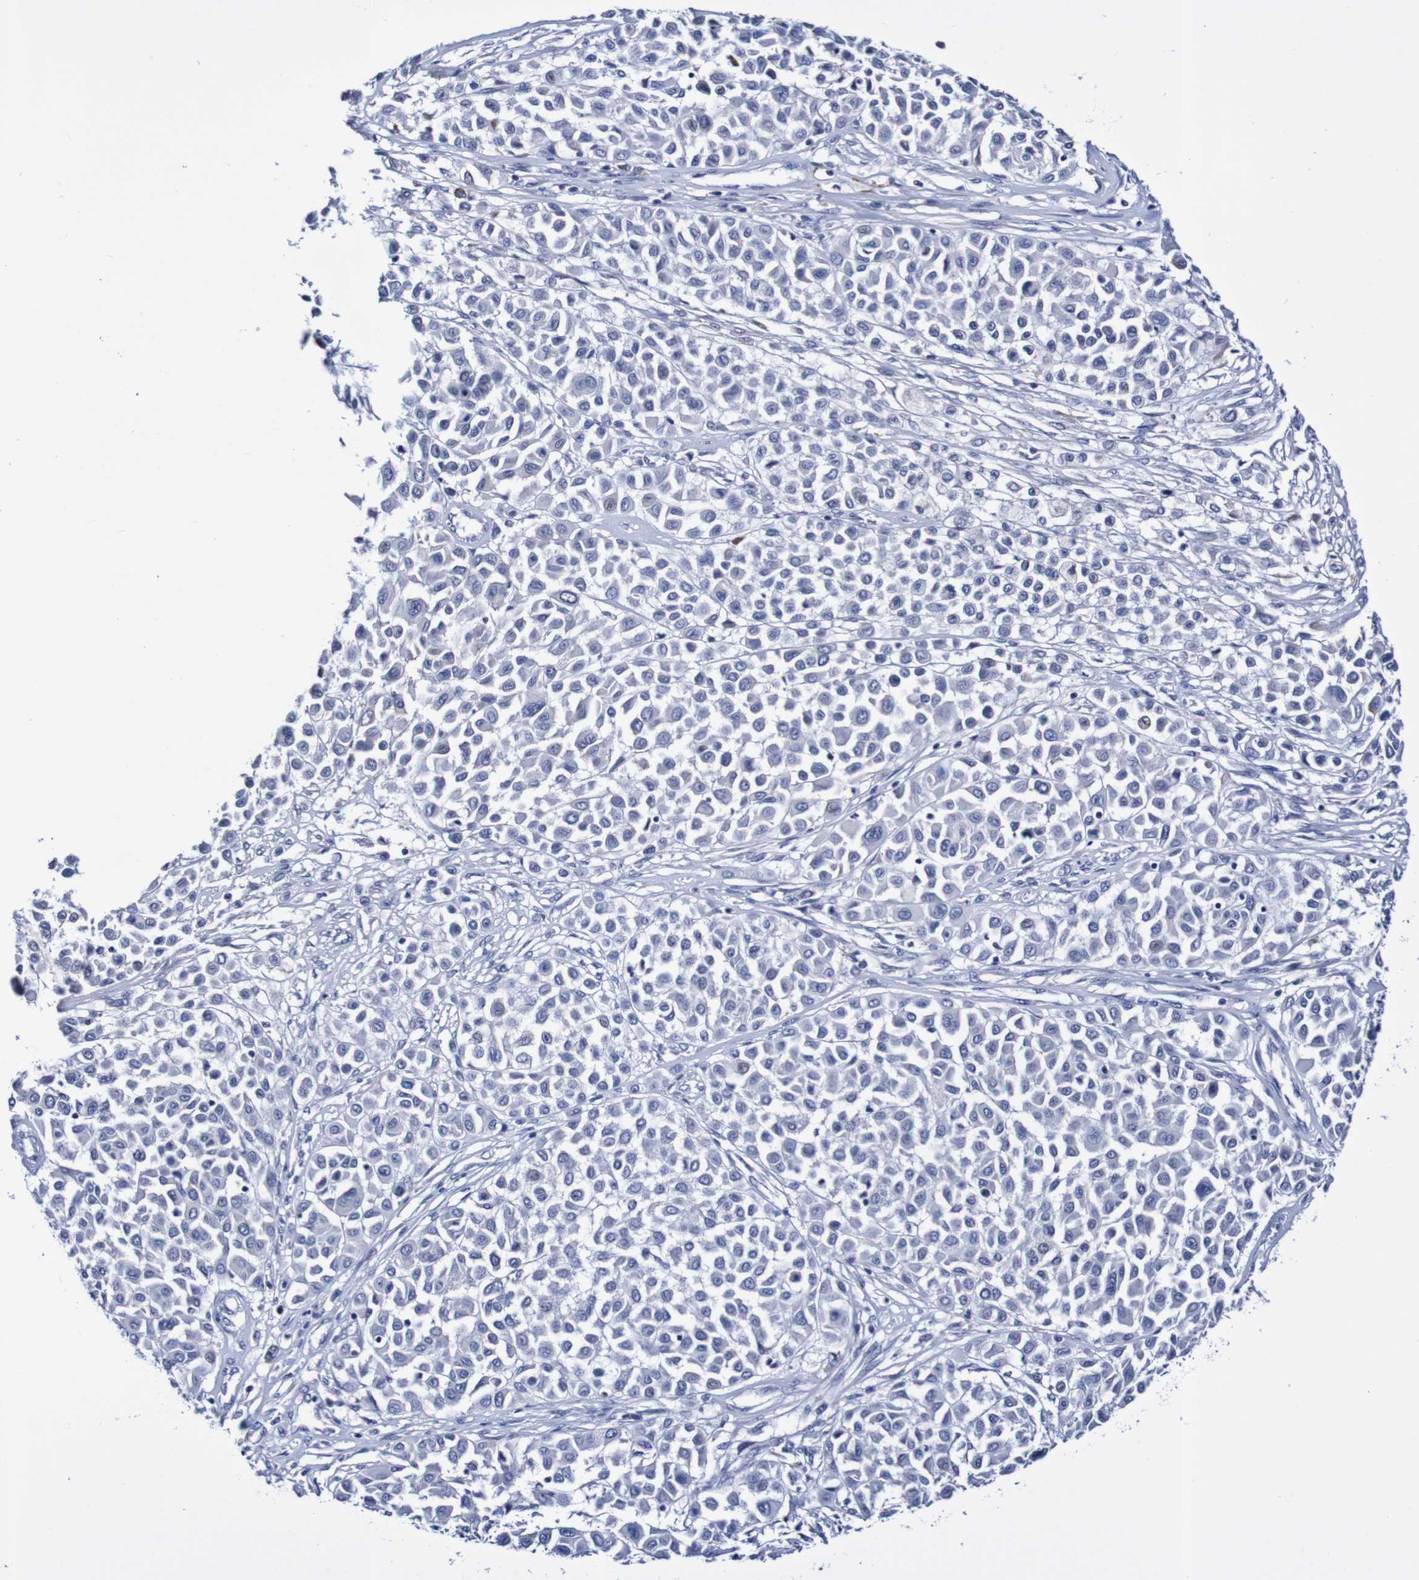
{"staining": {"intensity": "negative", "quantity": "none", "location": "none"}, "tissue": "melanoma", "cell_type": "Tumor cells", "image_type": "cancer", "snomed": [{"axis": "morphology", "description": "Malignant melanoma, Metastatic site"}, {"axis": "topography", "description": "Soft tissue"}], "caption": "Tumor cells are negative for protein expression in human malignant melanoma (metastatic site).", "gene": "ACVR1C", "patient": {"sex": "male", "age": 41}}